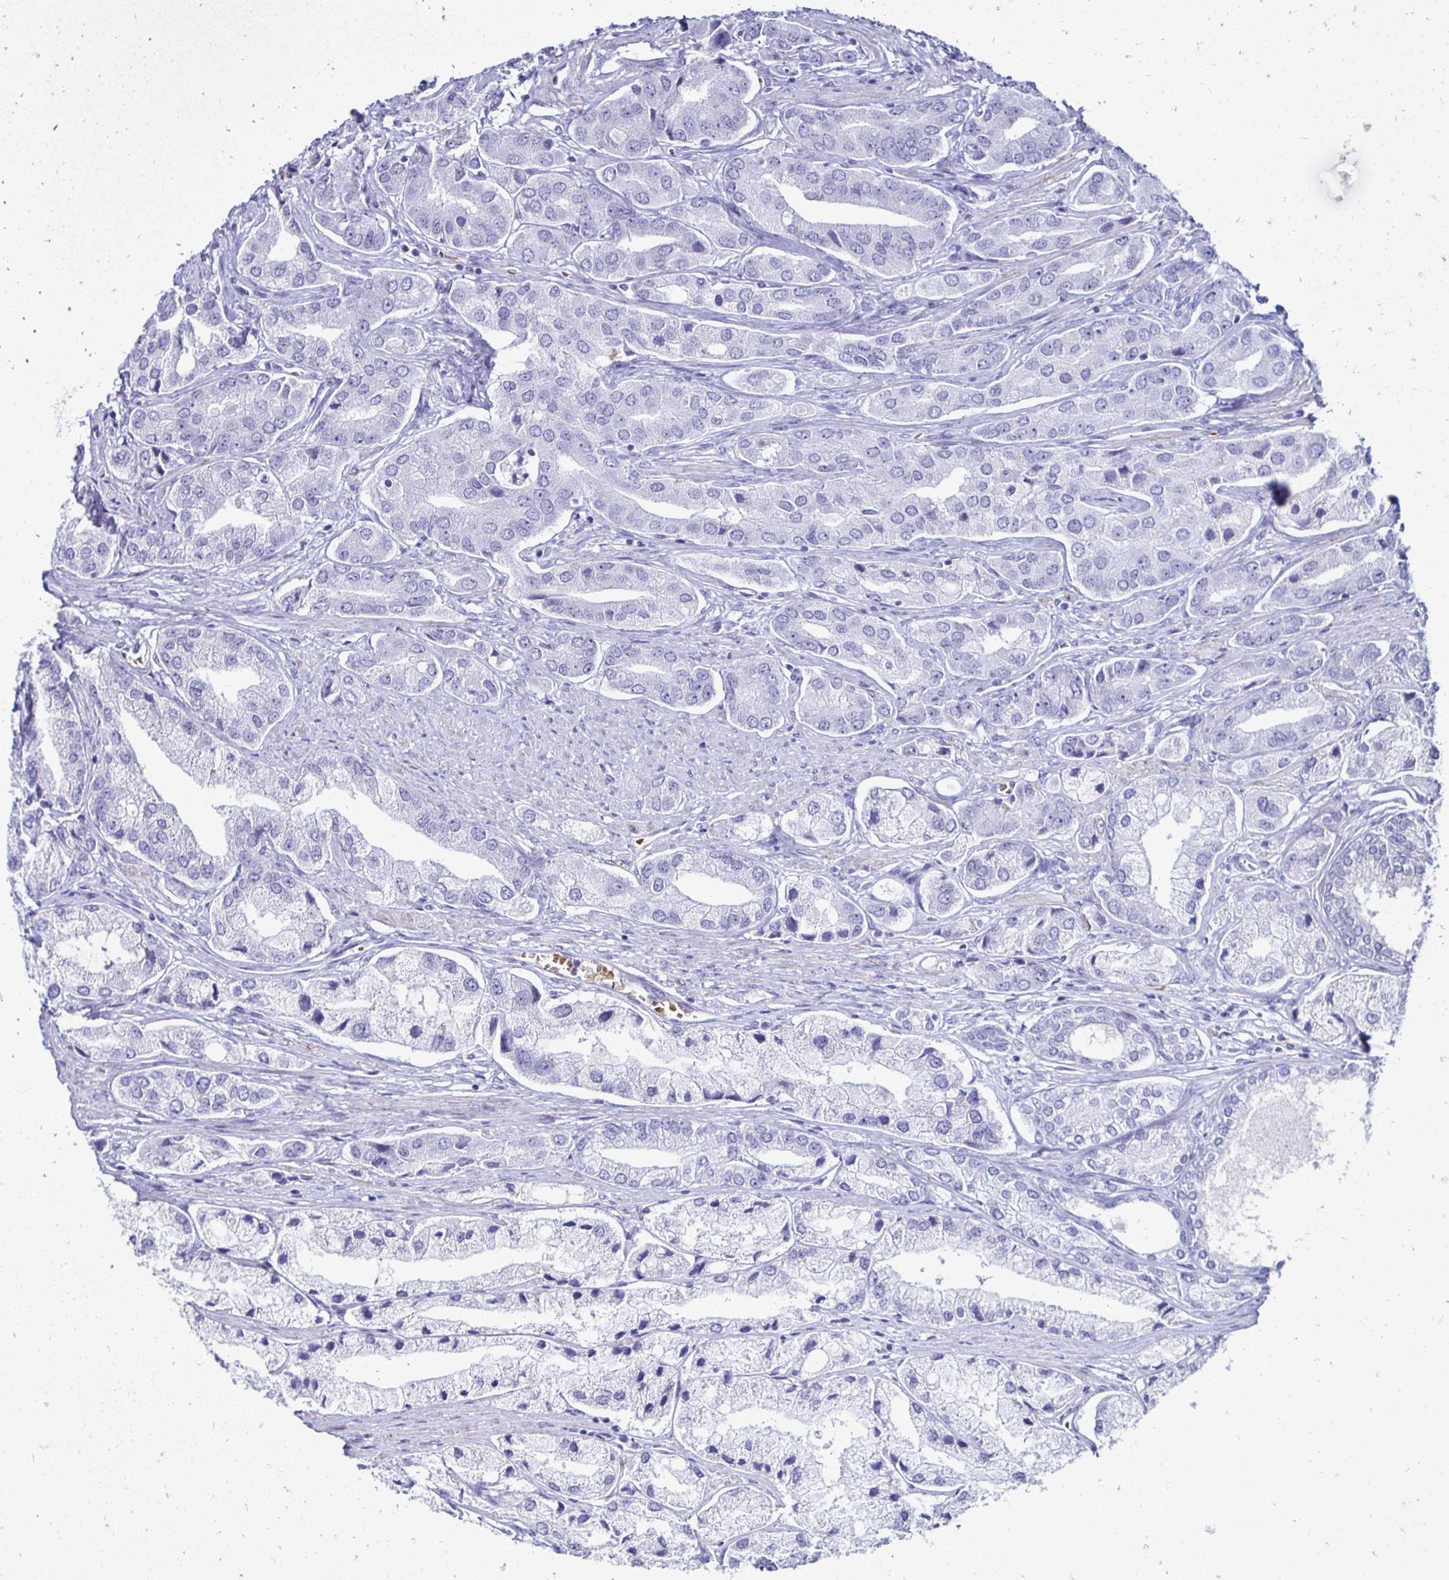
{"staining": {"intensity": "negative", "quantity": "none", "location": "none"}, "tissue": "prostate cancer", "cell_type": "Tumor cells", "image_type": "cancer", "snomed": [{"axis": "morphology", "description": "Adenocarcinoma, Low grade"}, {"axis": "topography", "description": "Prostate"}], "caption": "This is an IHC photomicrograph of human prostate cancer (adenocarcinoma (low-grade)). There is no positivity in tumor cells.", "gene": "RHBDL3", "patient": {"sex": "male", "age": 69}}